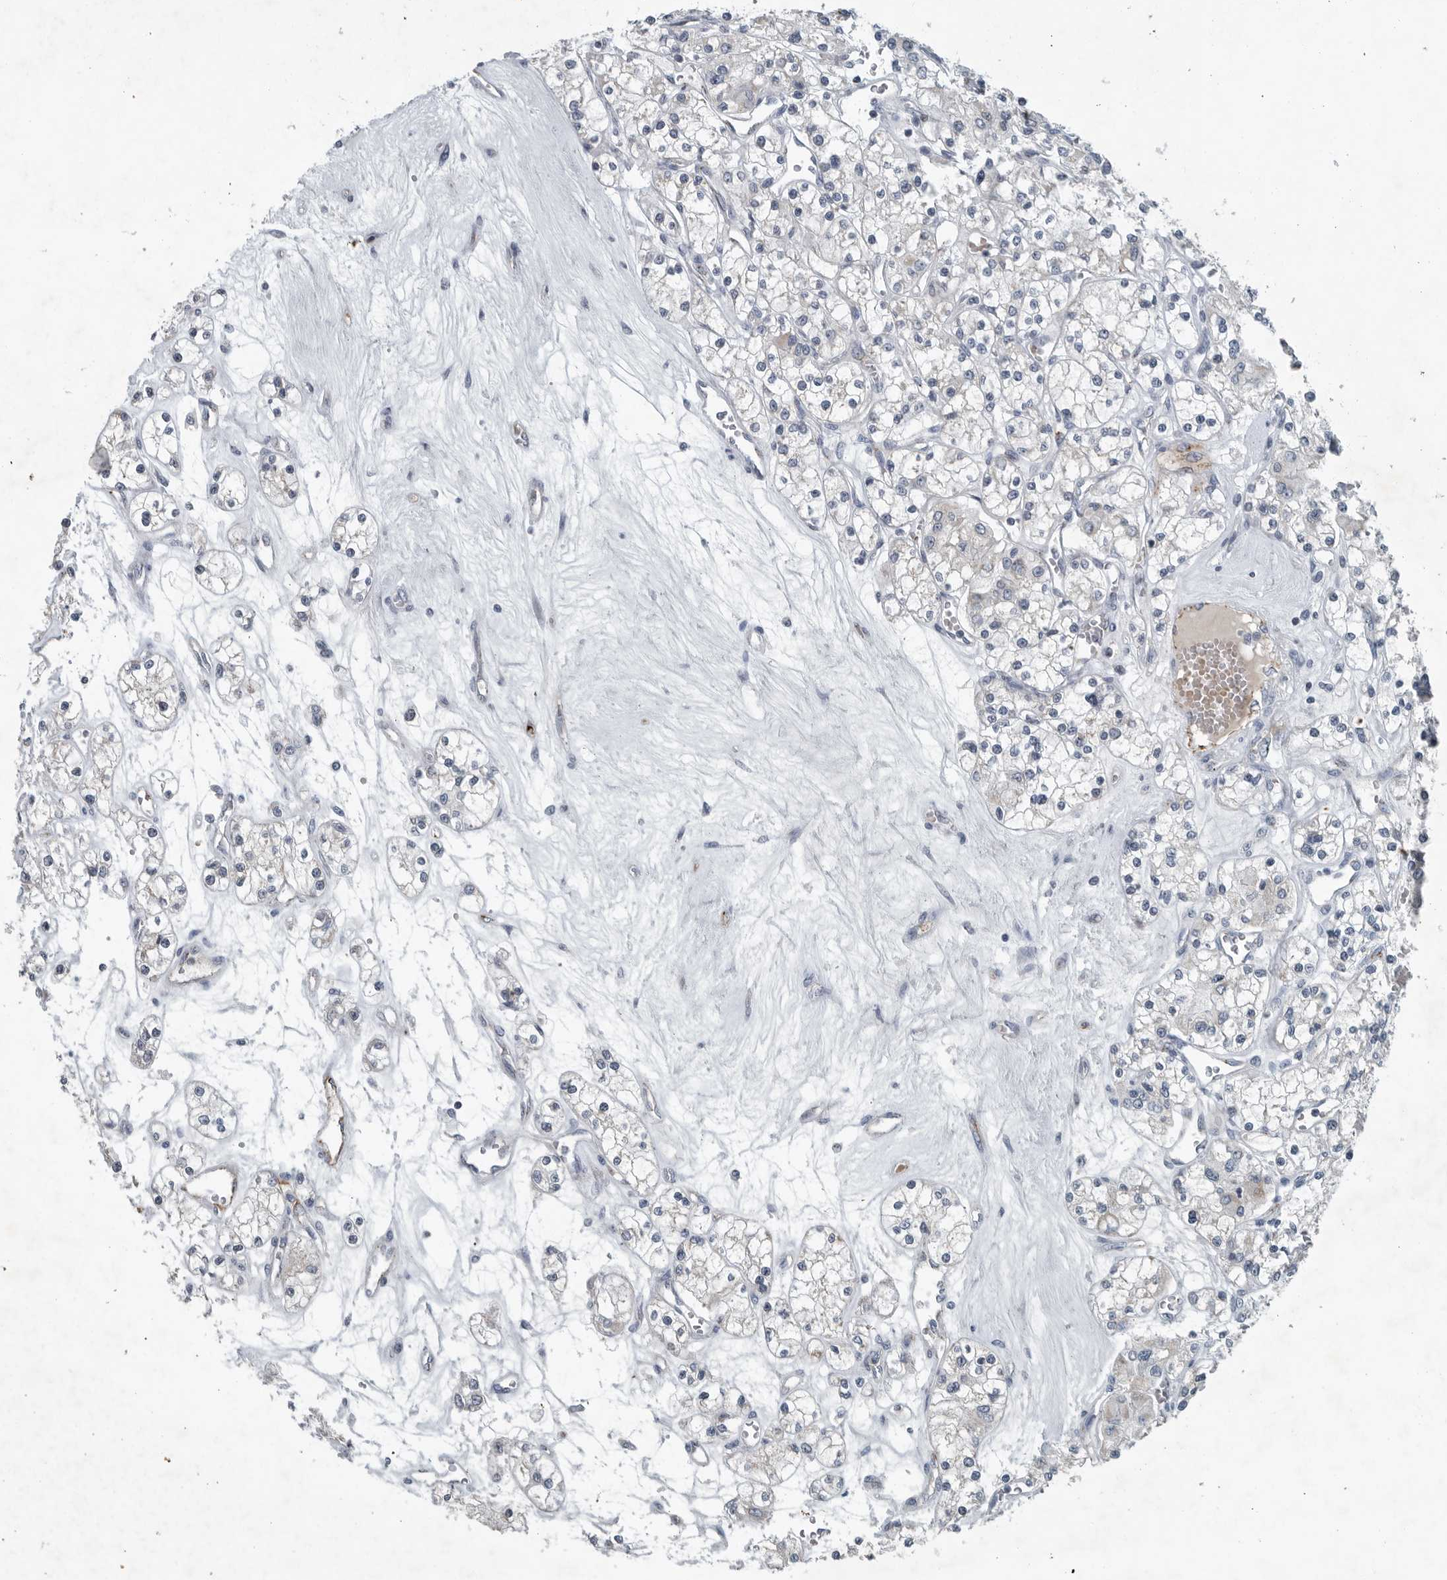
{"staining": {"intensity": "negative", "quantity": "none", "location": "none"}, "tissue": "renal cancer", "cell_type": "Tumor cells", "image_type": "cancer", "snomed": [{"axis": "morphology", "description": "Adenocarcinoma, NOS"}, {"axis": "topography", "description": "Kidney"}], "caption": "Human renal cancer stained for a protein using immunohistochemistry shows no staining in tumor cells.", "gene": "MPP3", "patient": {"sex": "female", "age": 59}}